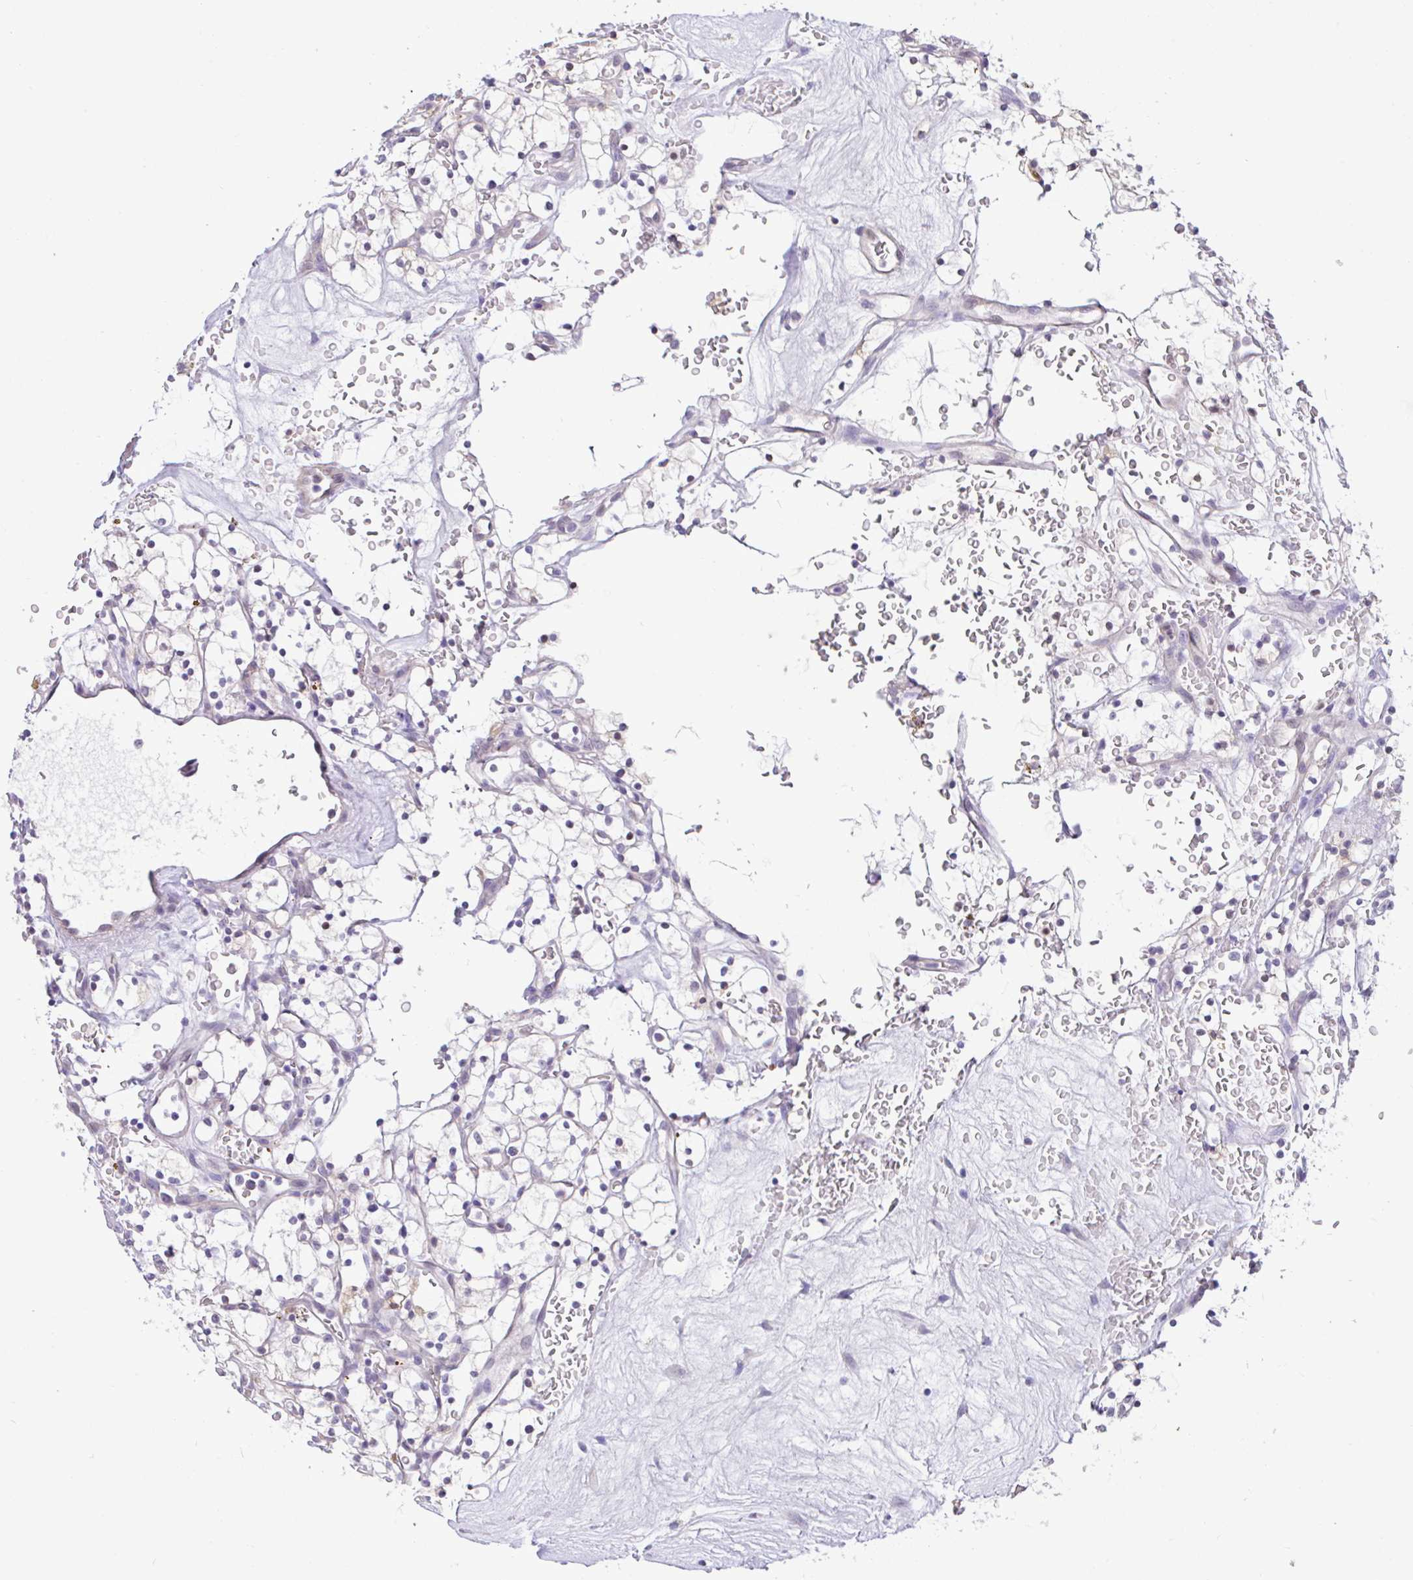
{"staining": {"intensity": "negative", "quantity": "none", "location": "none"}, "tissue": "renal cancer", "cell_type": "Tumor cells", "image_type": "cancer", "snomed": [{"axis": "morphology", "description": "Adenocarcinoma, NOS"}, {"axis": "topography", "description": "Kidney"}], "caption": "IHC histopathology image of adenocarcinoma (renal) stained for a protein (brown), which shows no staining in tumor cells.", "gene": "ZNF485", "patient": {"sex": "female", "age": 64}}